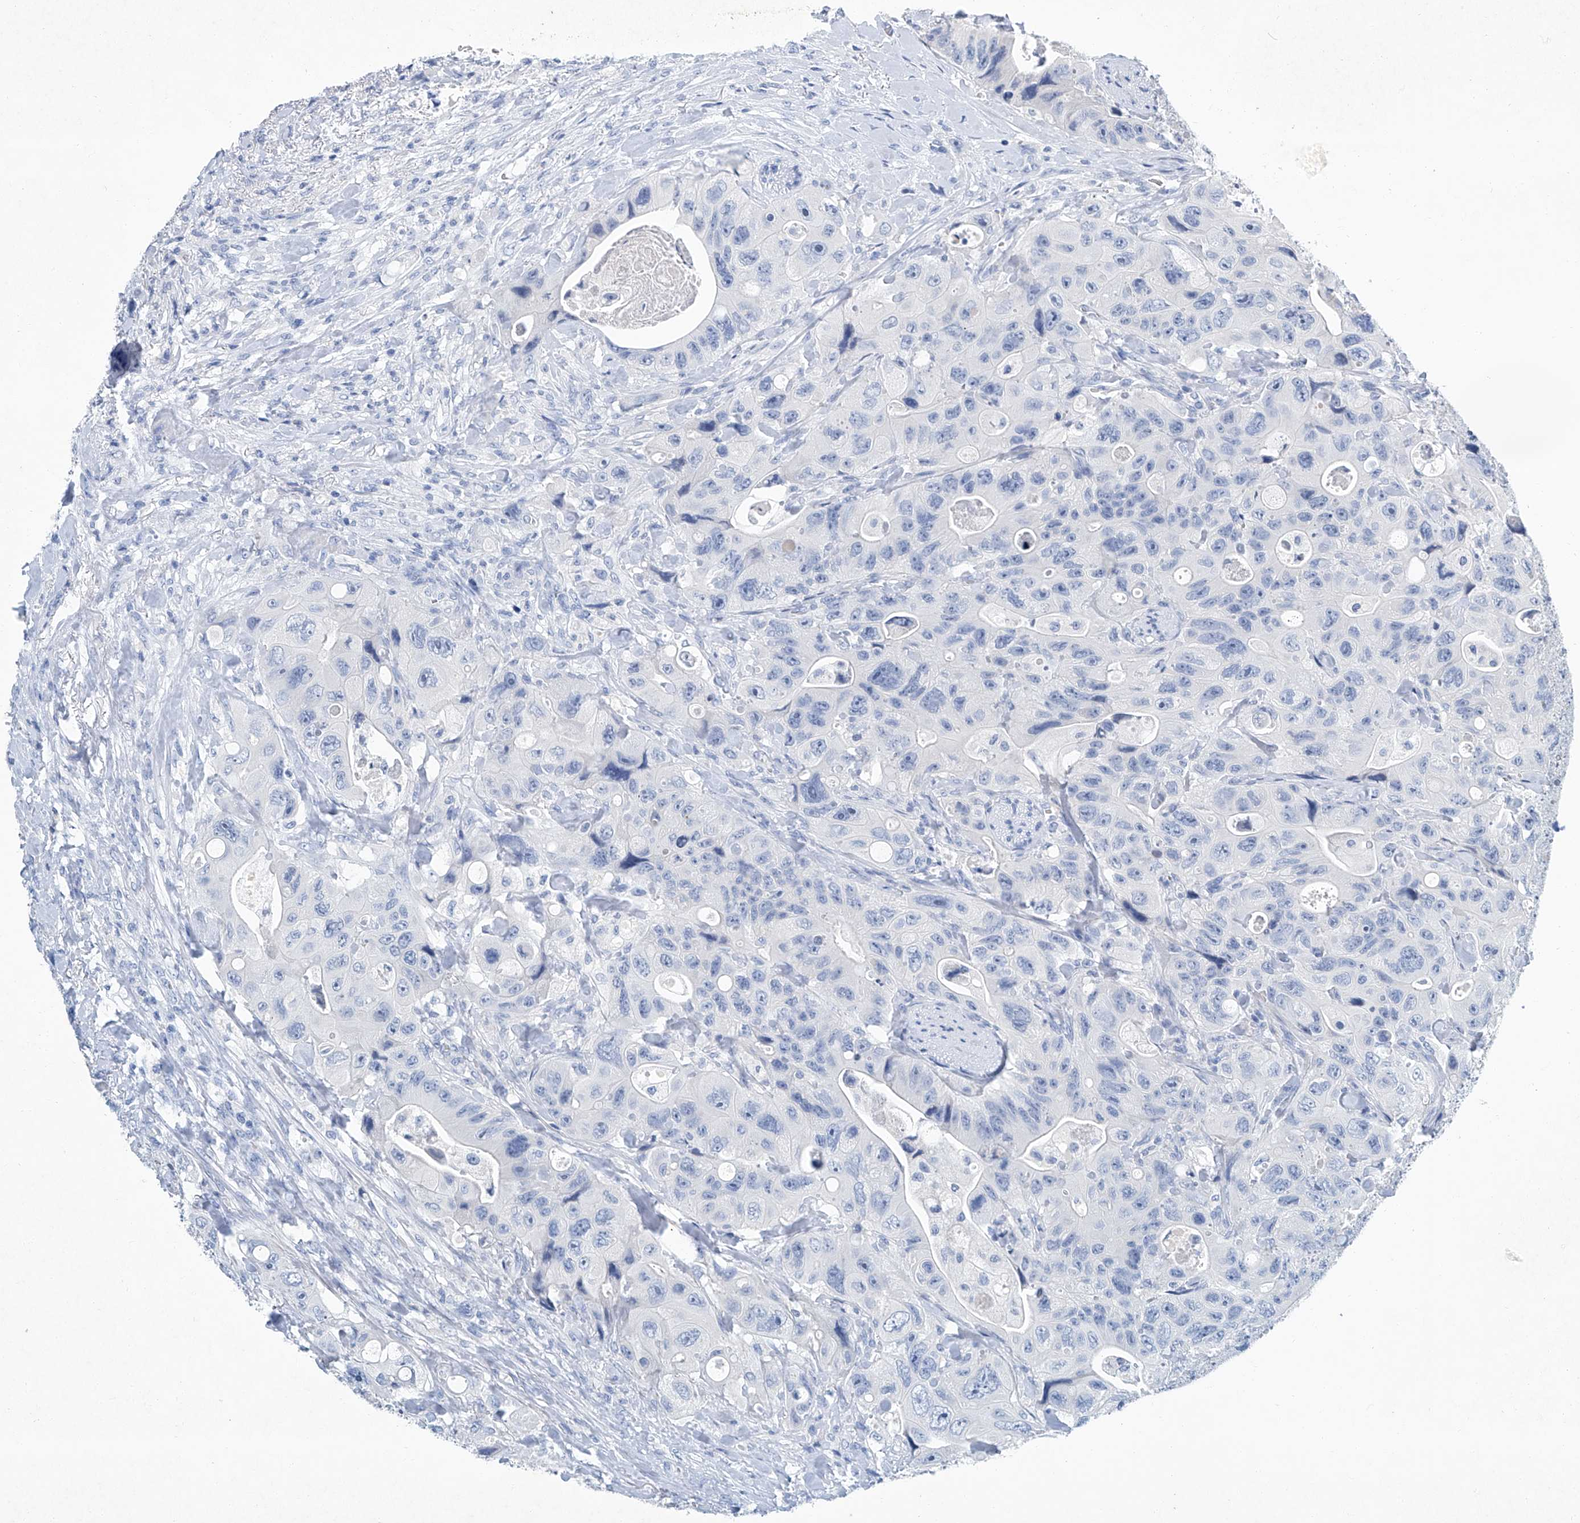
{"staining": {"intensity": "negative", "quantity": "none", "location": "none"}, "tissue": "colorectal cancer", "cell_type": "Tumor cells", "image_type": "cancer", "snomed": [{"axis": "morphology", "description": "Adenocarcinoma, NOS"}, {"axis": "topography", "description": "Colon"}], "caption": "This is an immunohistochemistry (IHC) micrograph of colorectal cancer (adenocarcinoma). There is no staining in tumor cells.", "gene": "CYP2A7", "patient": {"sex": "female", "age": 46}}